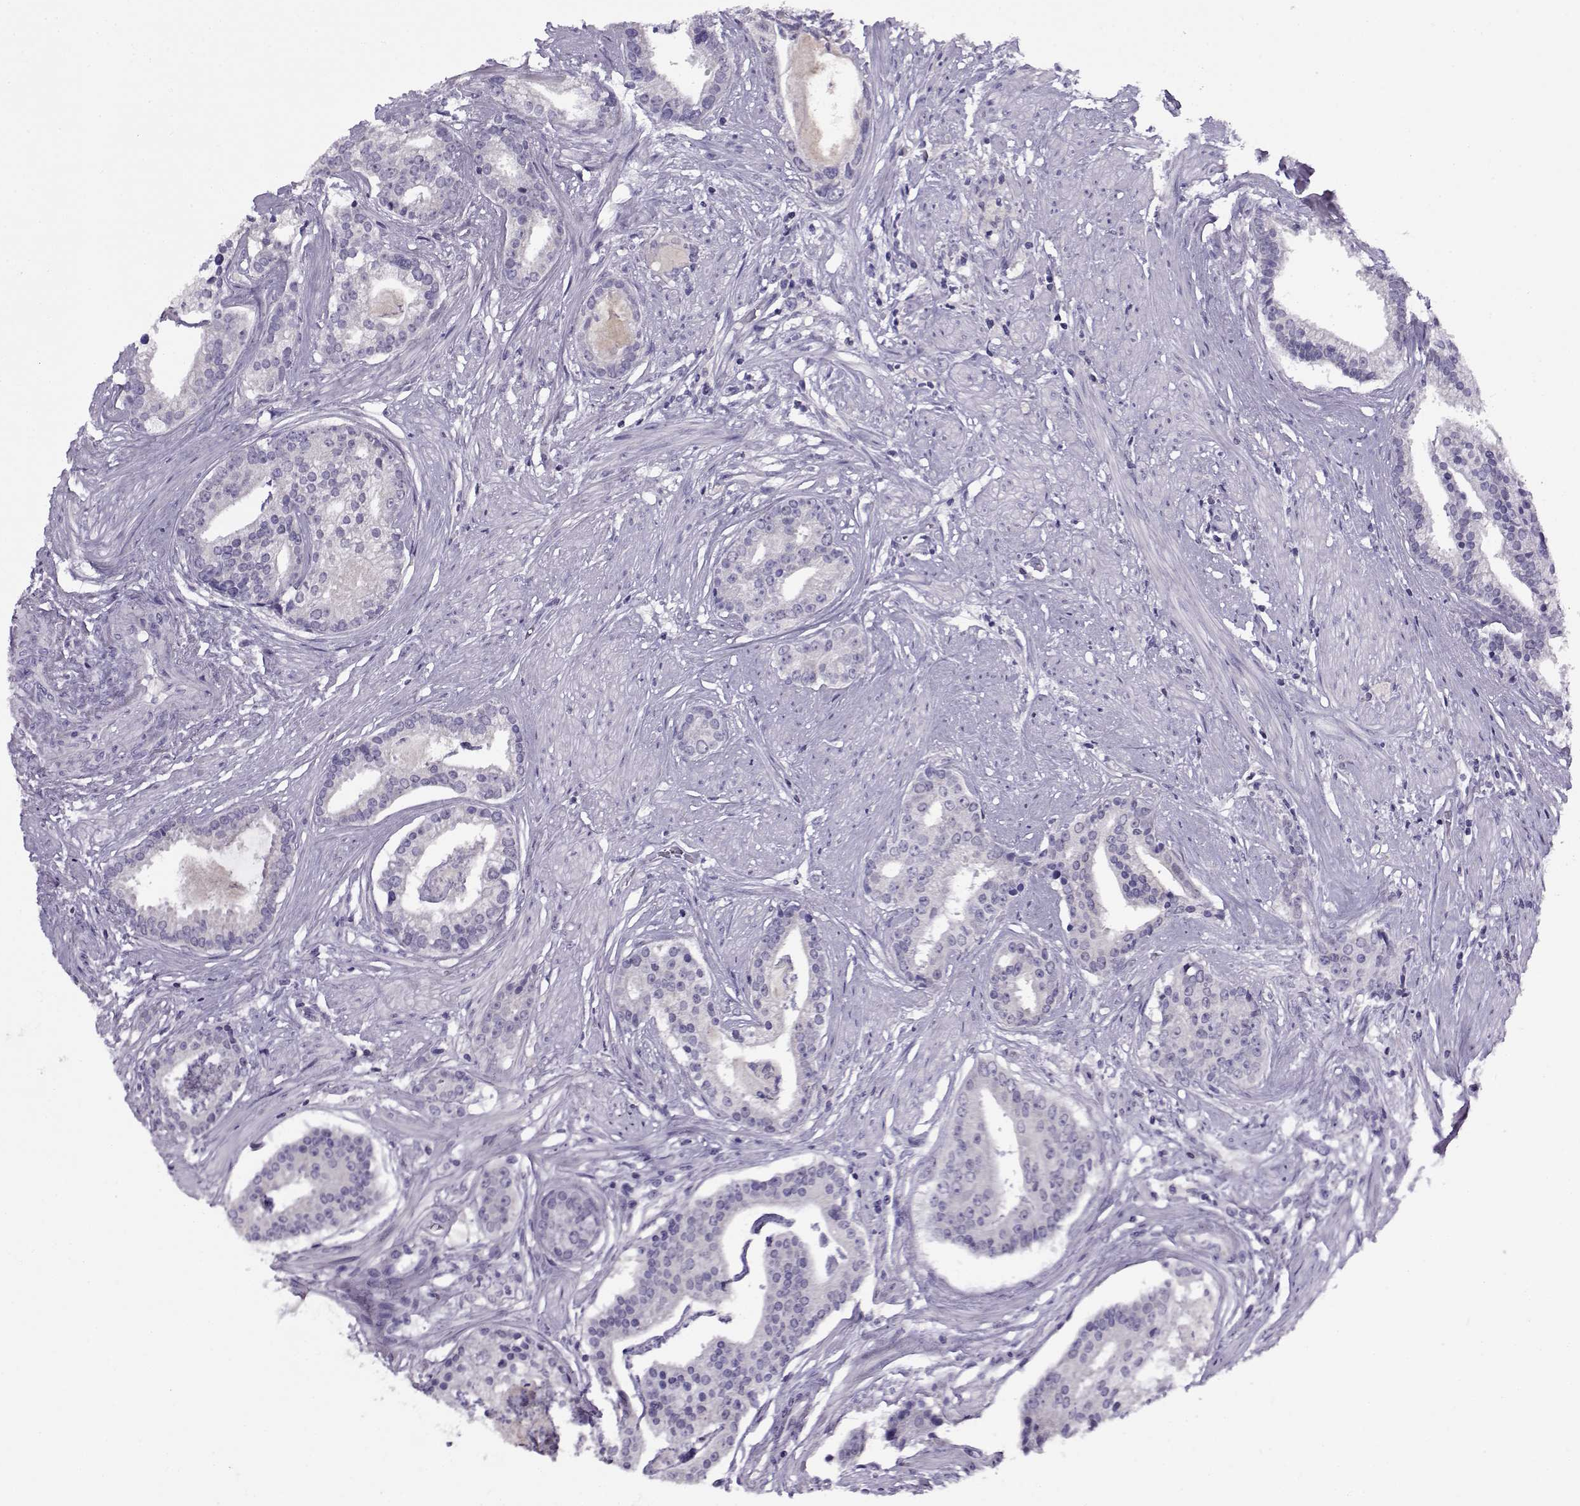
{"staining": {"intensity": "negative", "quantity": "none", "location": "none"}, "tissue": "prostate cancer", "cell_type": "Tumor cells", "image_type": "cancer", "snomed": [{"axis": "morphology", "description": "Adenocarcinoma, NOS"}, {"axis": "topography", "description": "Prostate and seminal vesicle, NOS"}, {"axis": "topography", "description": "Prostate"}], "caption": "The photomicrograph displays no significant staining in tumor cells of prostate cancer.", "gene": "FEZF1", "patient": {"sex": "male", "age": 44}}